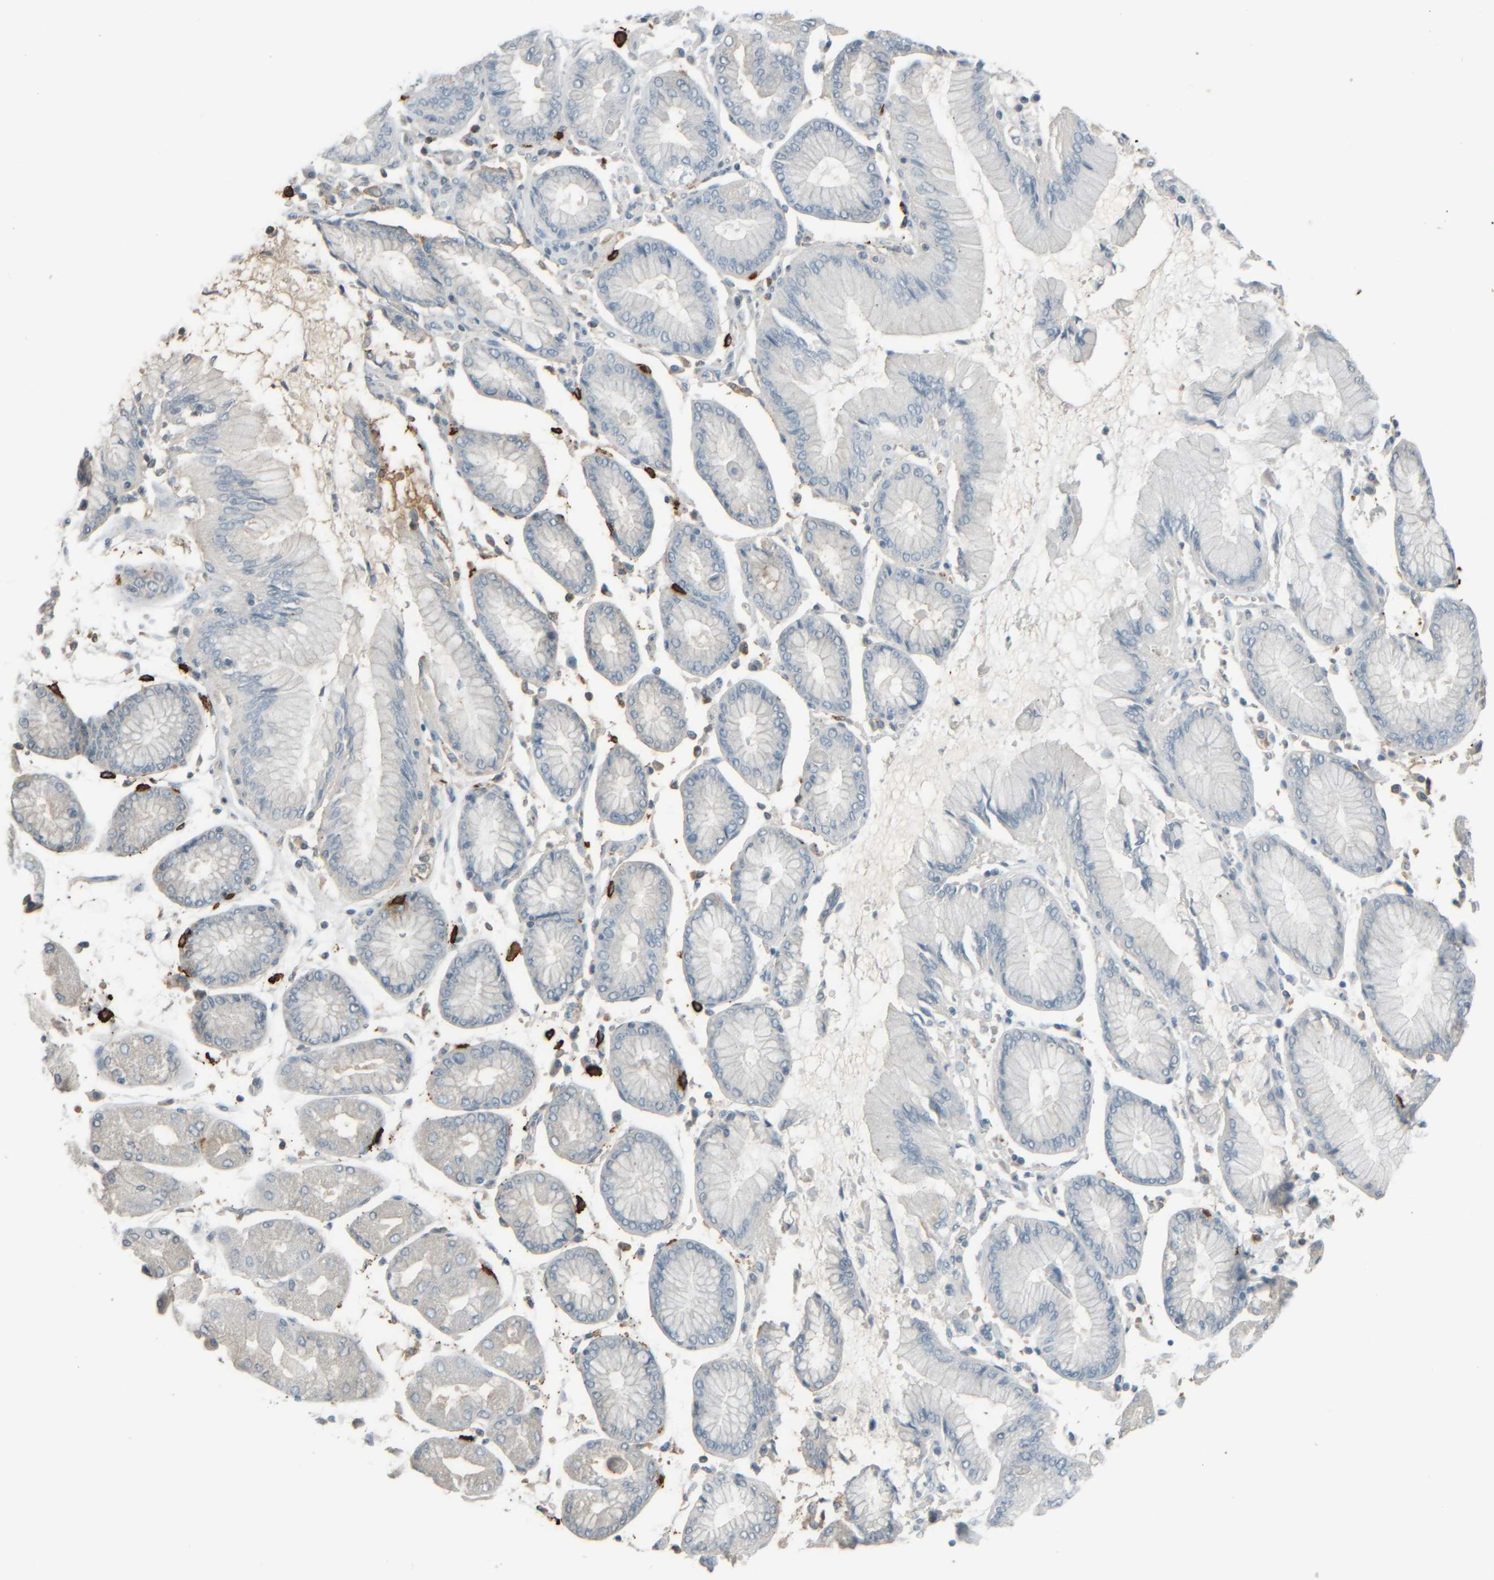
{"staining": {"intensity": "negative", "quantity": "none", "location": "none"}, "tissue": "stomach cancer", "cell_type": "Tumor cells", "image_type": "cancer", "snomed": [{"axis": "morphology", "description": "Normal tissue, NOS"}, {"axis": "morphology", "description": "Adenocarcinoma, NOS"}, {"axis": "topography", "description": "Stomach, upper"}, {"axis": "topography", "description": "Stomach"}], "caption": "IHC of human stomach cancer (adenocarcinoma) exhibits no staining in tumor cells.", "gene": "TPSAB1", "patient": {"sex": "male", "age": 59}}